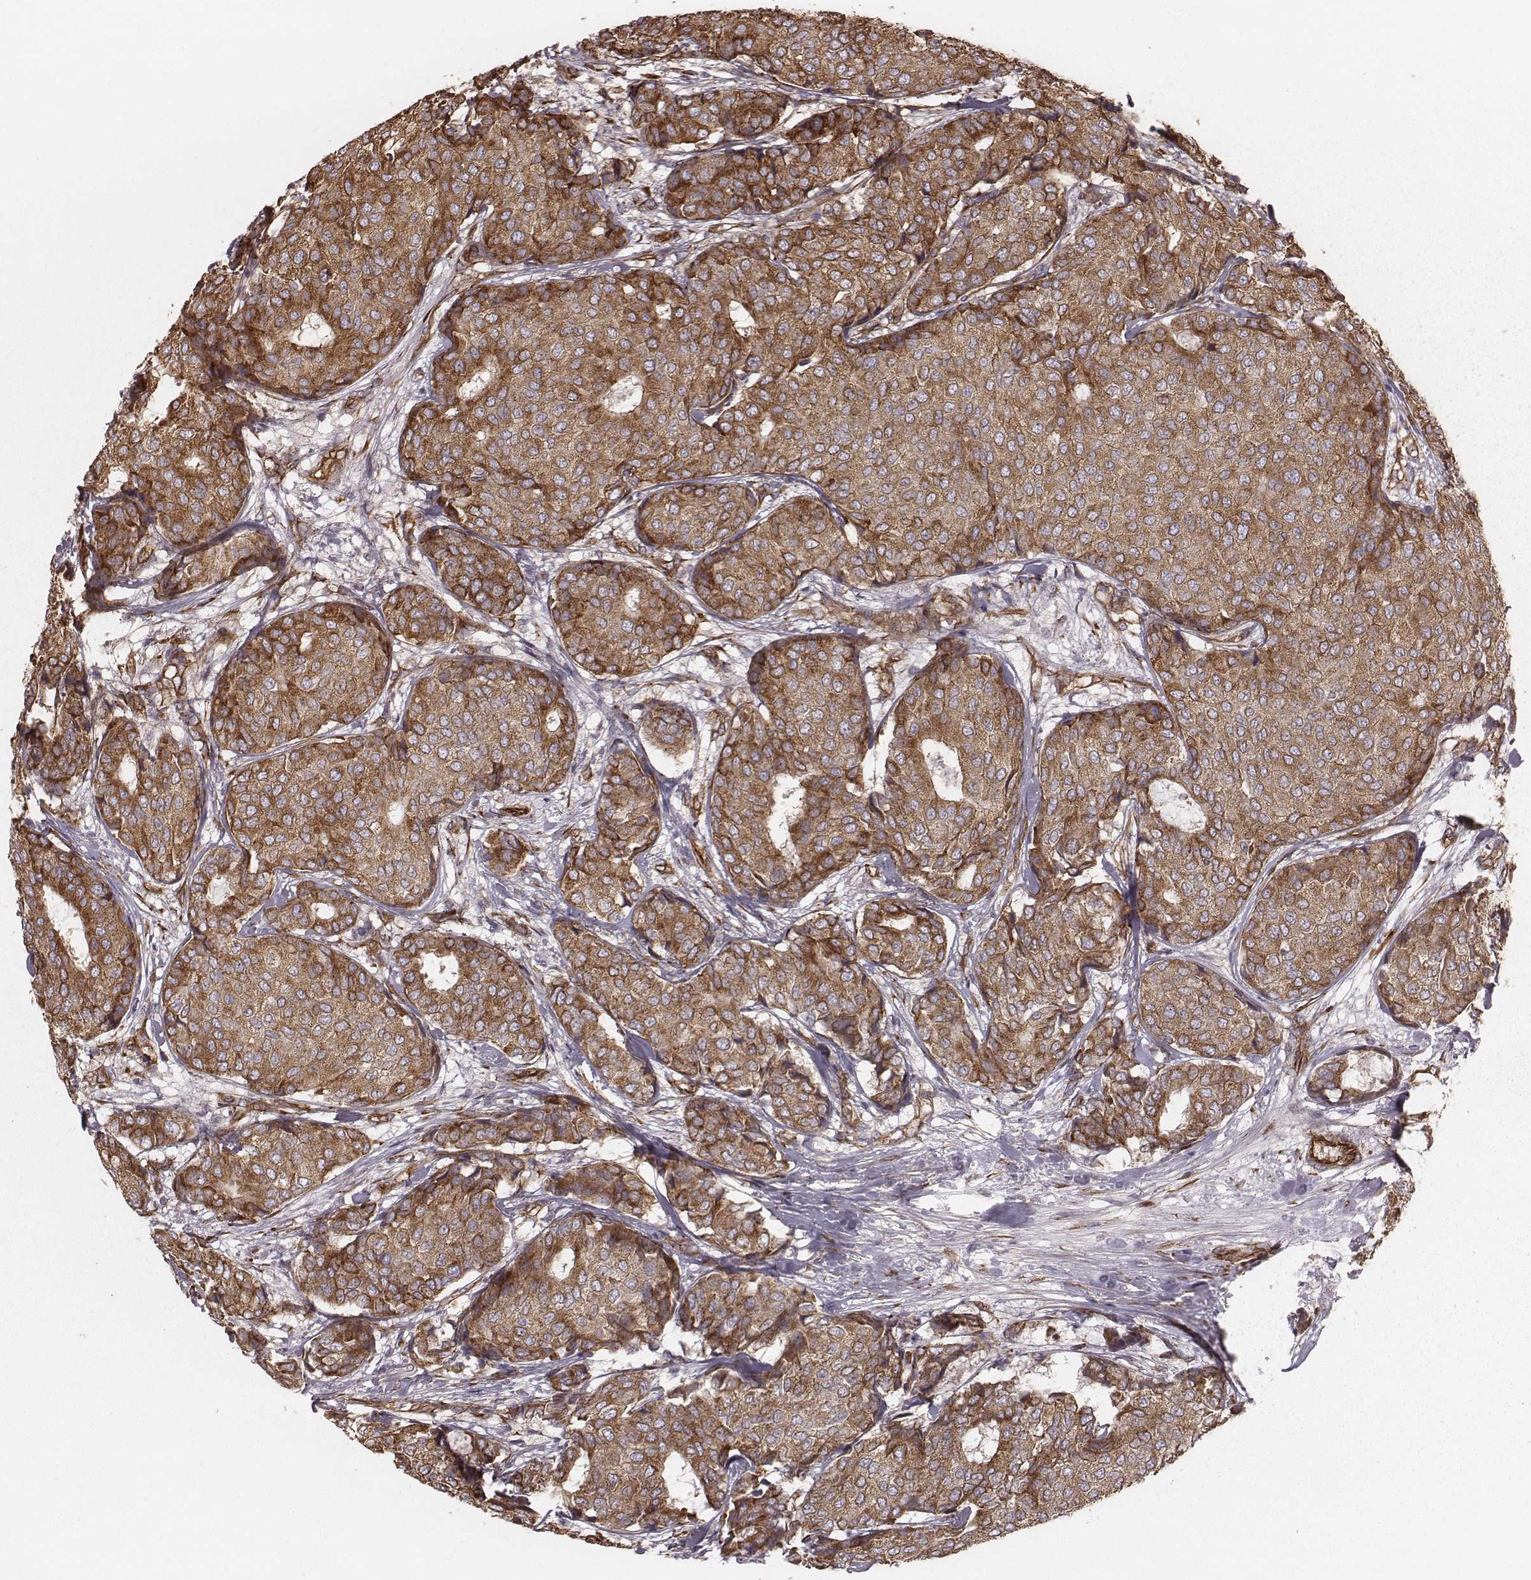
{"staining": {"intensity": "moderate", "quantity": ">75%", "location": "cytoplasmic/membranous"}, "tissue": "breast cancer", "cell_type": "Tumor cells", "image_type": "cancer", "snomed": [{"axis": "morphology", "description": "Duct carcinoma"}, {"axis": "topography", "description": "Breast"}], "caption": "Protein analysis of infiltrating ductal carcinoma (breast) tissue shows moderate cytoplasmic/membranous positivity in about >75% of tumor cells.", "gene": "PALMD", "patient": {"sex": "female", "age": 75}}